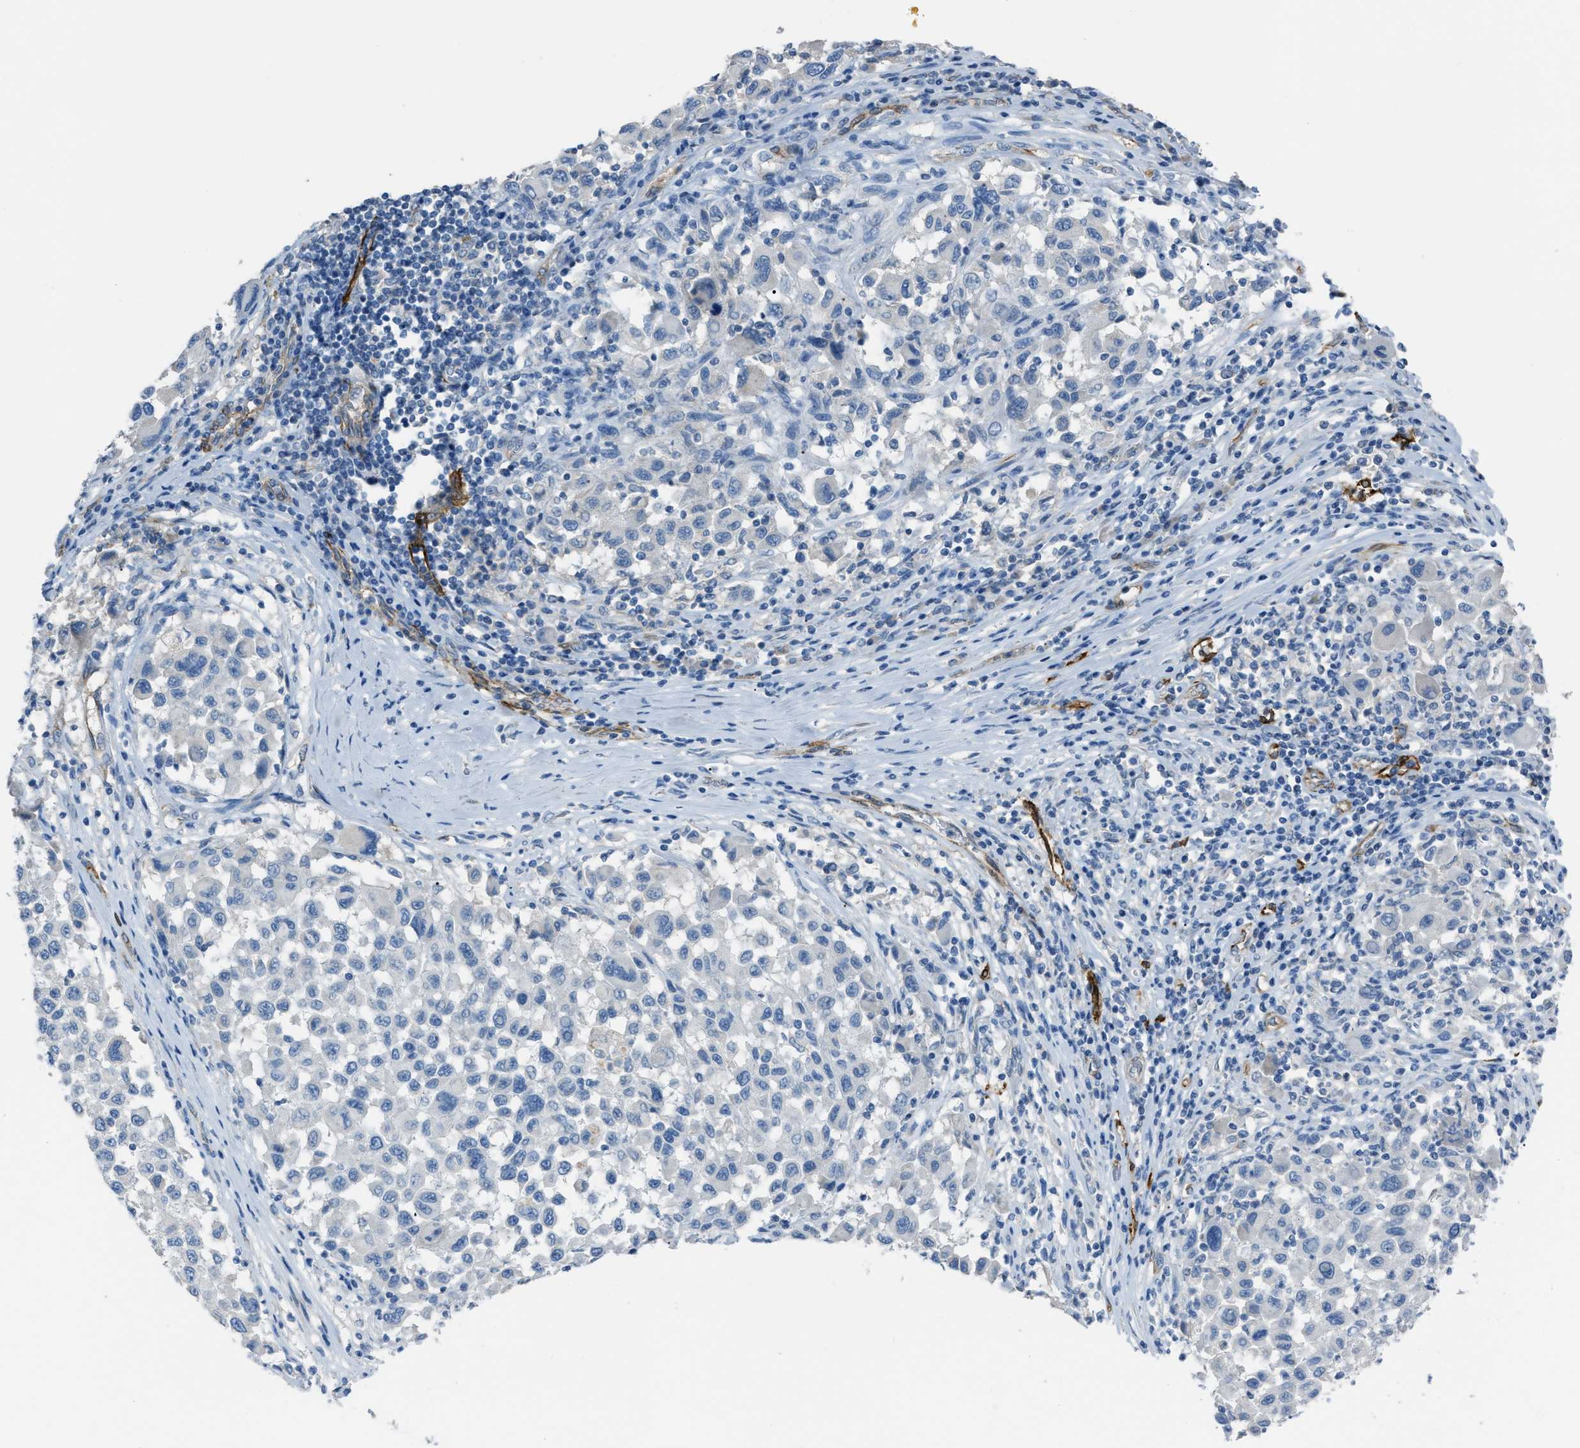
{"staining": {"intensity": "negative", "quantity": "none", "location": "none"}, "tissue": "melanoma", "cell_type": "Tumor cells", "image_type": "cancer", "snomed": [{"axis": "morphology", "description": "Malignant melanoma, Metastatic site"}, {"axis": "topography", "description": "Lymph node"}], "caption": "A photomicrograph of melanoma stained for a protein demonstrates no brown staining in tumor cells. Brightfield microscopy of immunohistochemistry stained with DAB (brown) and hematoxylin (blue), captured at high magnification.", "gene": "SLC22A15", "patient": {"sex": "male", "age": 61}}